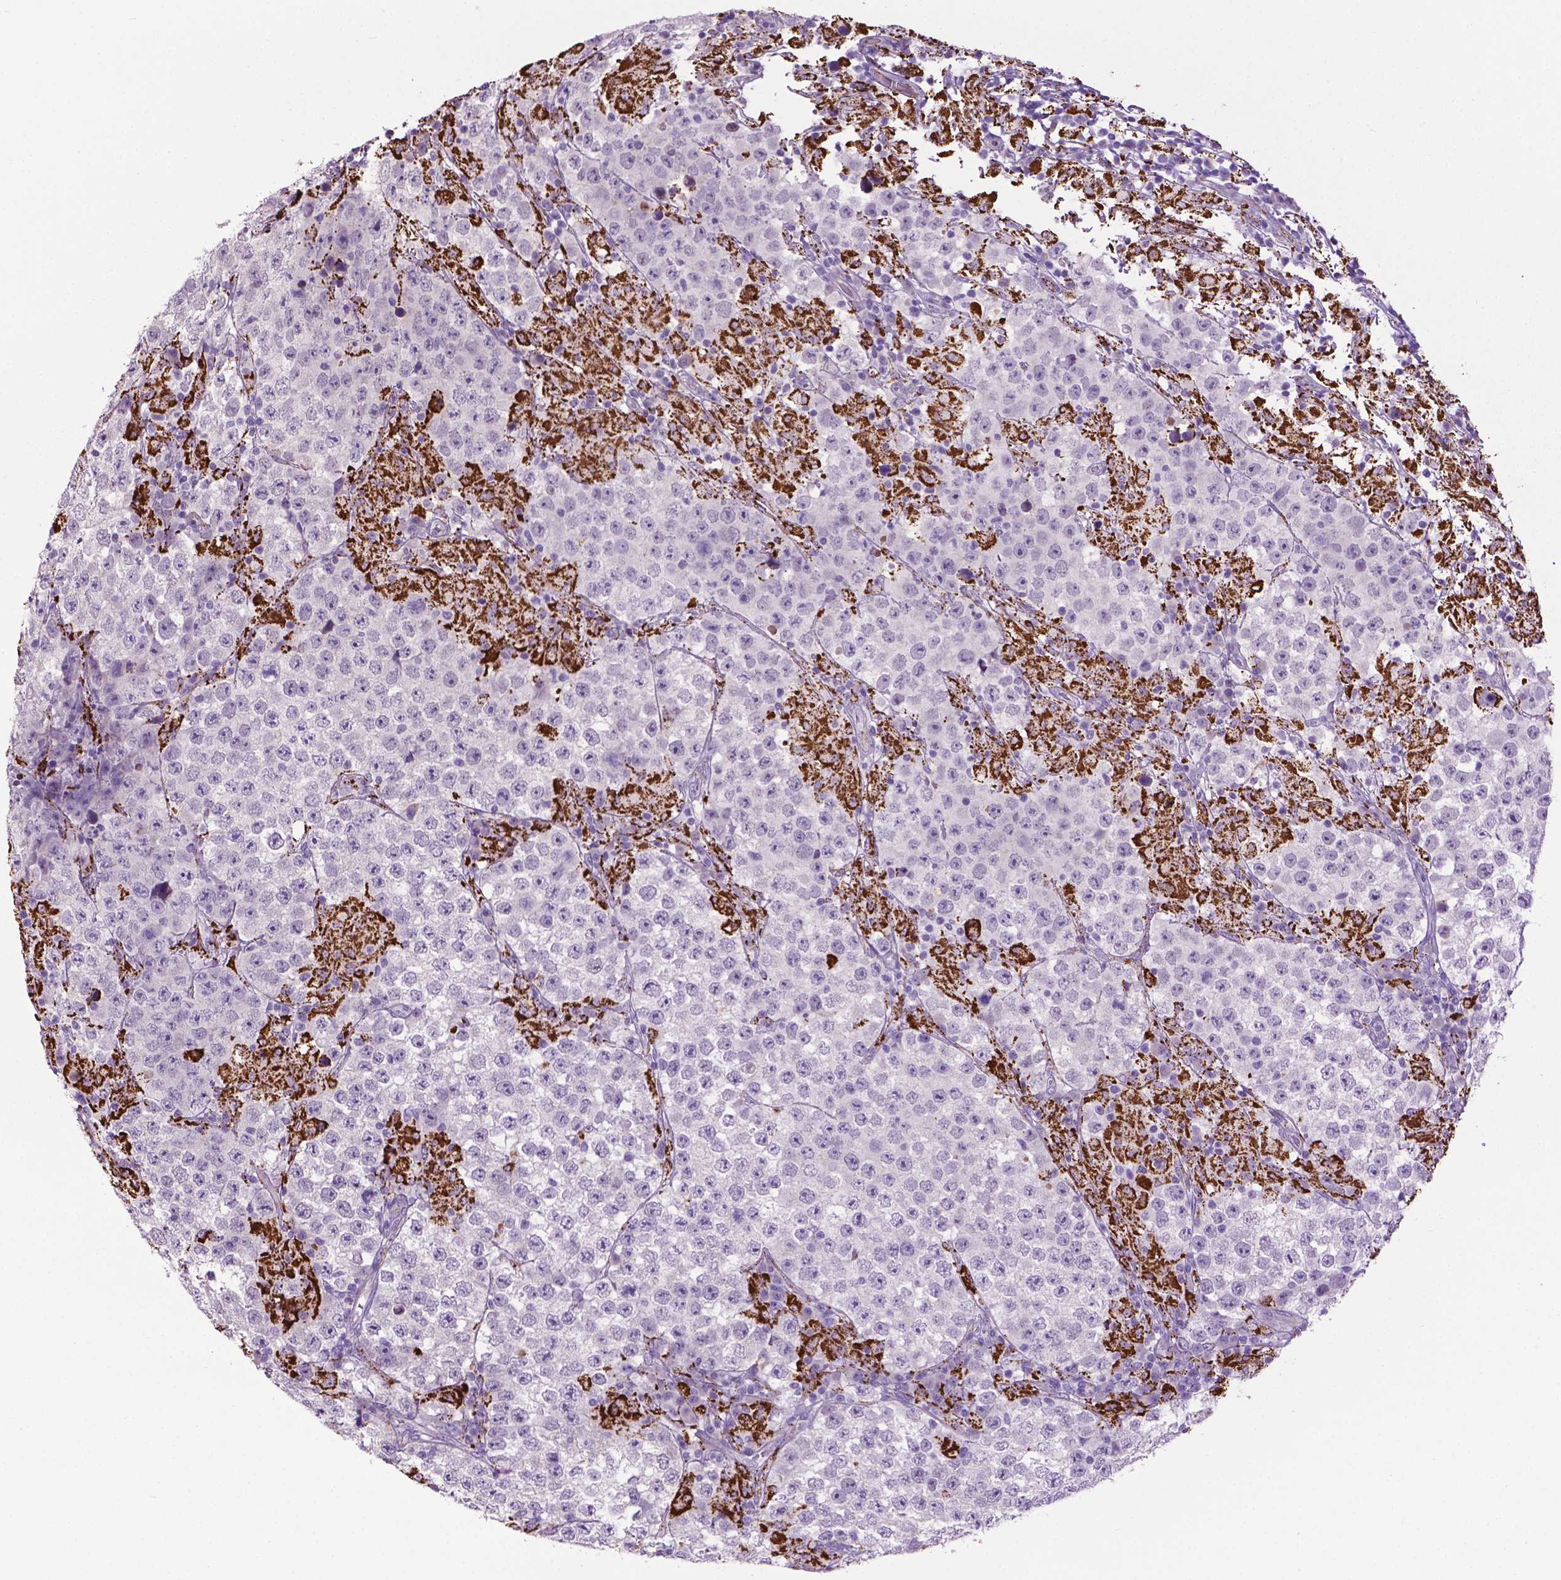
{"staining": {"intensity": "negative", "quantity": "none", "location": "none"}, "tissue": "testis cancer", "cell_type": "Tumor cells", "image_type": "cancer", "snomed": [{"axis": "morphology", "description": "Seminoma, NOS"}, {"axis": "morphology", "description": "Carcinoma, Embryonal, NOS"}, {"axis": "topography", "description": "Testis"}], "caption": "The histopathology image shows no staining of tumor cells in testis seminoma.", "gene": "TMEM132E", "patient": {"sex": "male", "age": 41}}